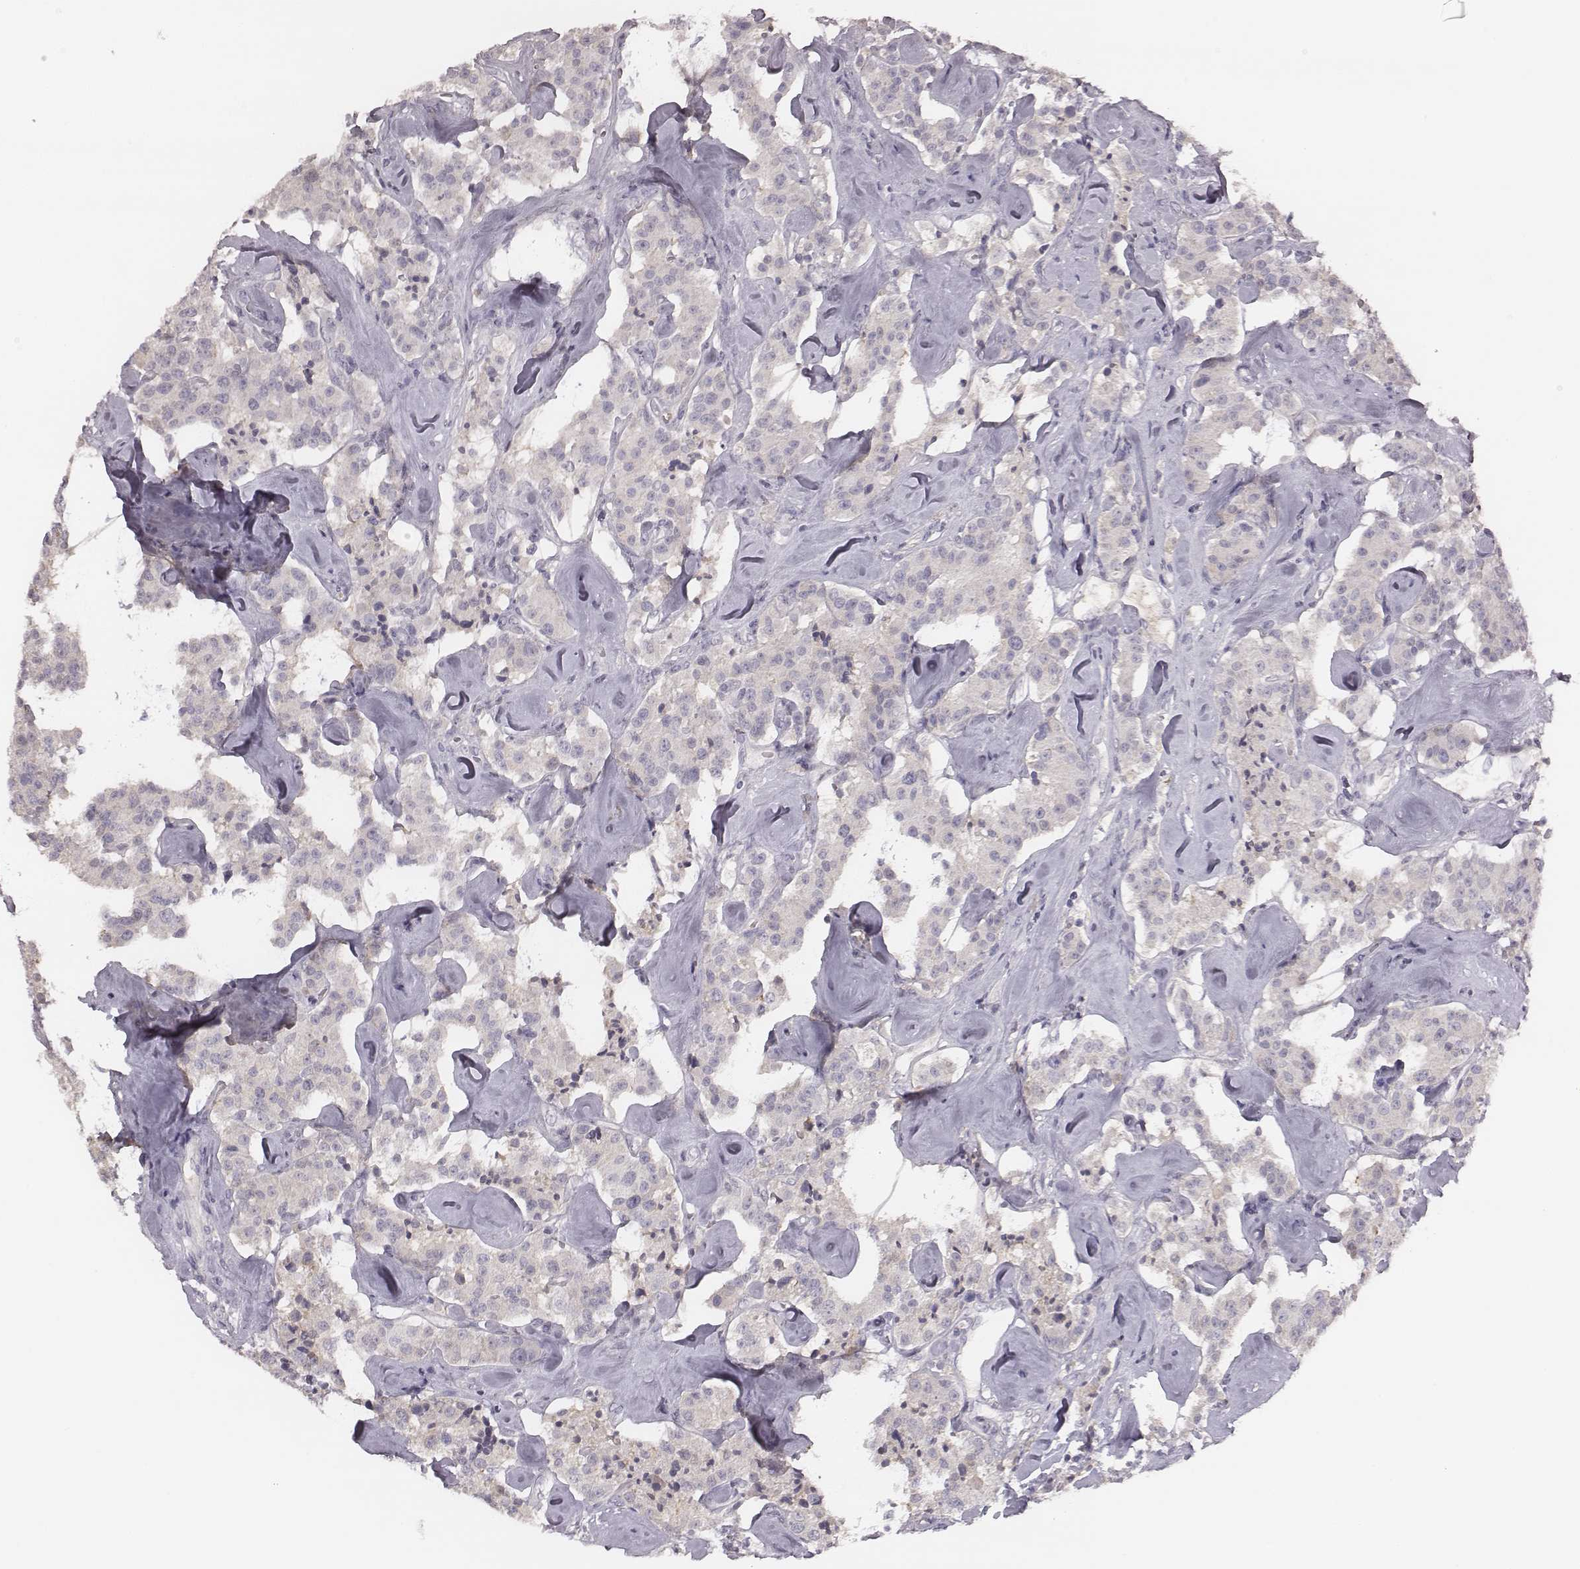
{"staining": {"intensity": "weak", "quantity": "<25%", "location": "cytoplasmic/membranous"}, "tissue": "carcinoid", "cell_type": "Tumor cells", "image_type": "cancer", "snomed": [{"axis": "morphology", "description": "Carcinoid, malignant, NOS"}, {"axis": "topography", "description": "Pancreas"}], "caption": "Immunohistochemistry of carcinoid shows no staining in tumor cells.", "gene": "TLX3", "patient": {"sex": "male", "age": 41}}